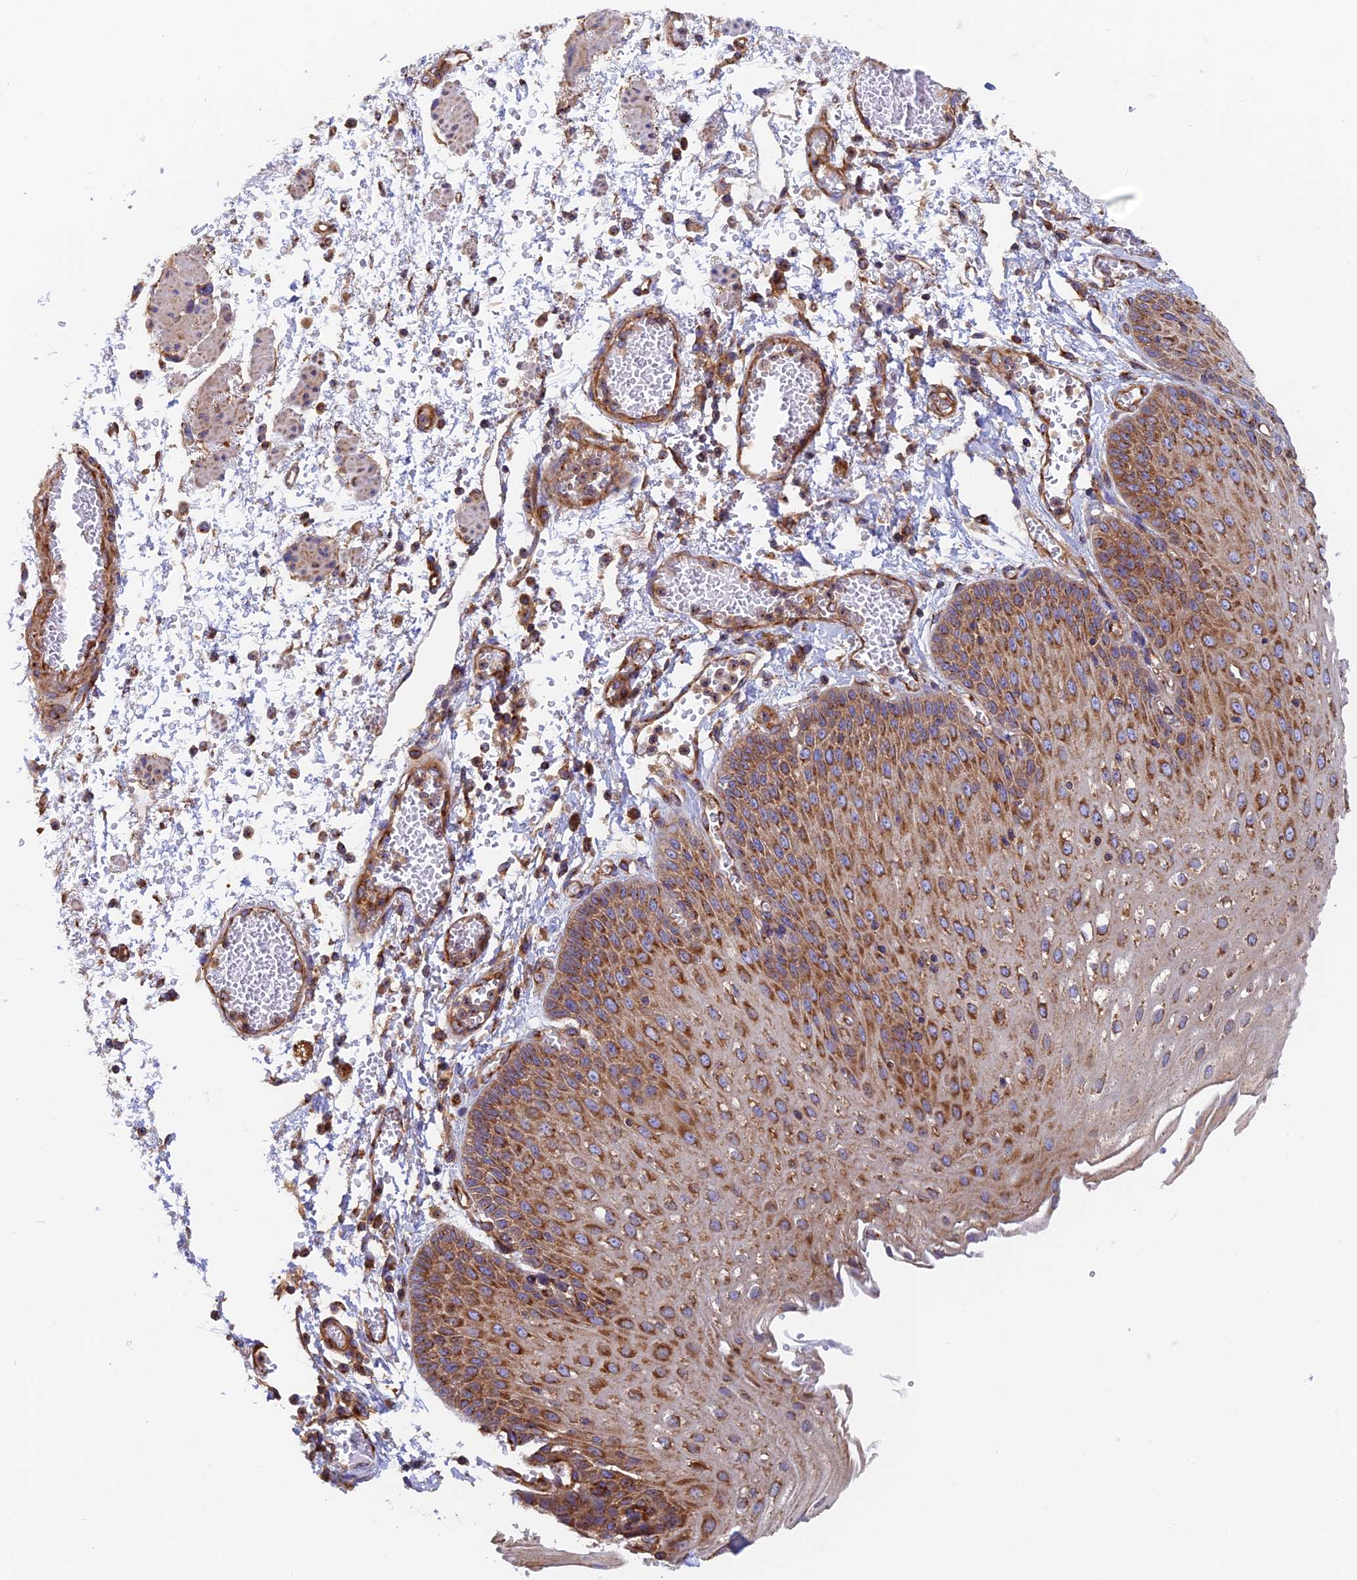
{"staining": {"intensity": "strong", "quantity": ">75%", "location": "cytoplasmic/membranous"}, "tissue": "esophagus", "cell_type": "Squamous epithelial cells", "image_type": "normal", "snomed": [{"axis": "morphology", "description": "Normal tissue, NOS"}, {"axis": "topography", "description": "Esophagus"}], "caption": "The micrograph displays immunohistochemical staining of normal esophagus. There is strong cytoplasmic/membranous positivity is identified in about >75% of squamous epithelial cells.", "gene": "DCTN2", "patient": {"sex": "male", "age": 81}}